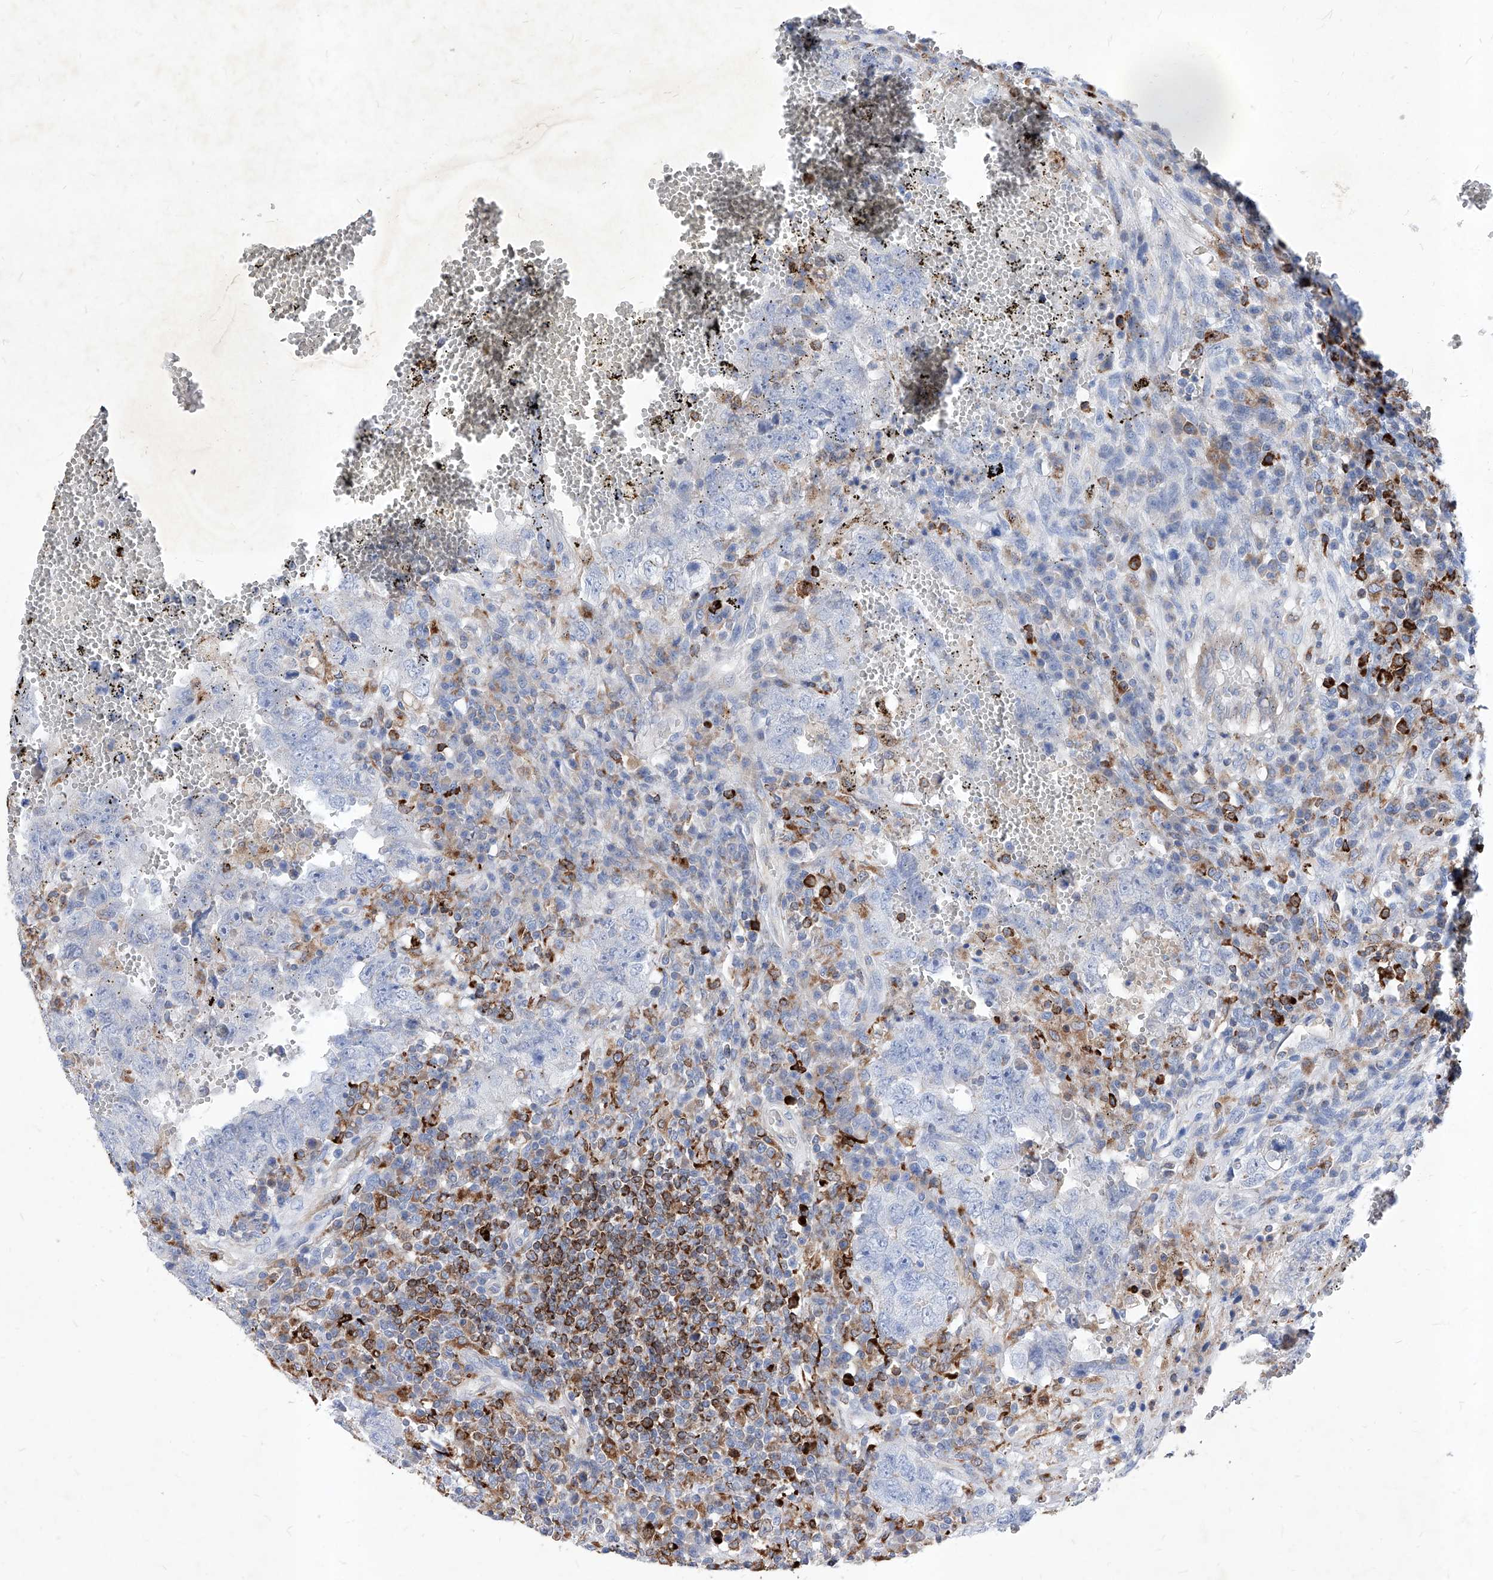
{"staining": {"intensity": "negative", "quantity": "none", "location": "none"}, "tissue": "testis cancer", "cell_type": "Tumor cells", "image_type": "cancer", "snomed": [{"axis": "morphology", "description": "Carcinoma, Embryonal, NOS"}, {"axis": "topography", "description": "Testis"}], "caption": "Testis embryonal carcinoma was stained to show a protein in brown. There is no significant staining in tumor cells.", "gene": "UBOX5", "patient": {"sex": "male", "age": 26}}